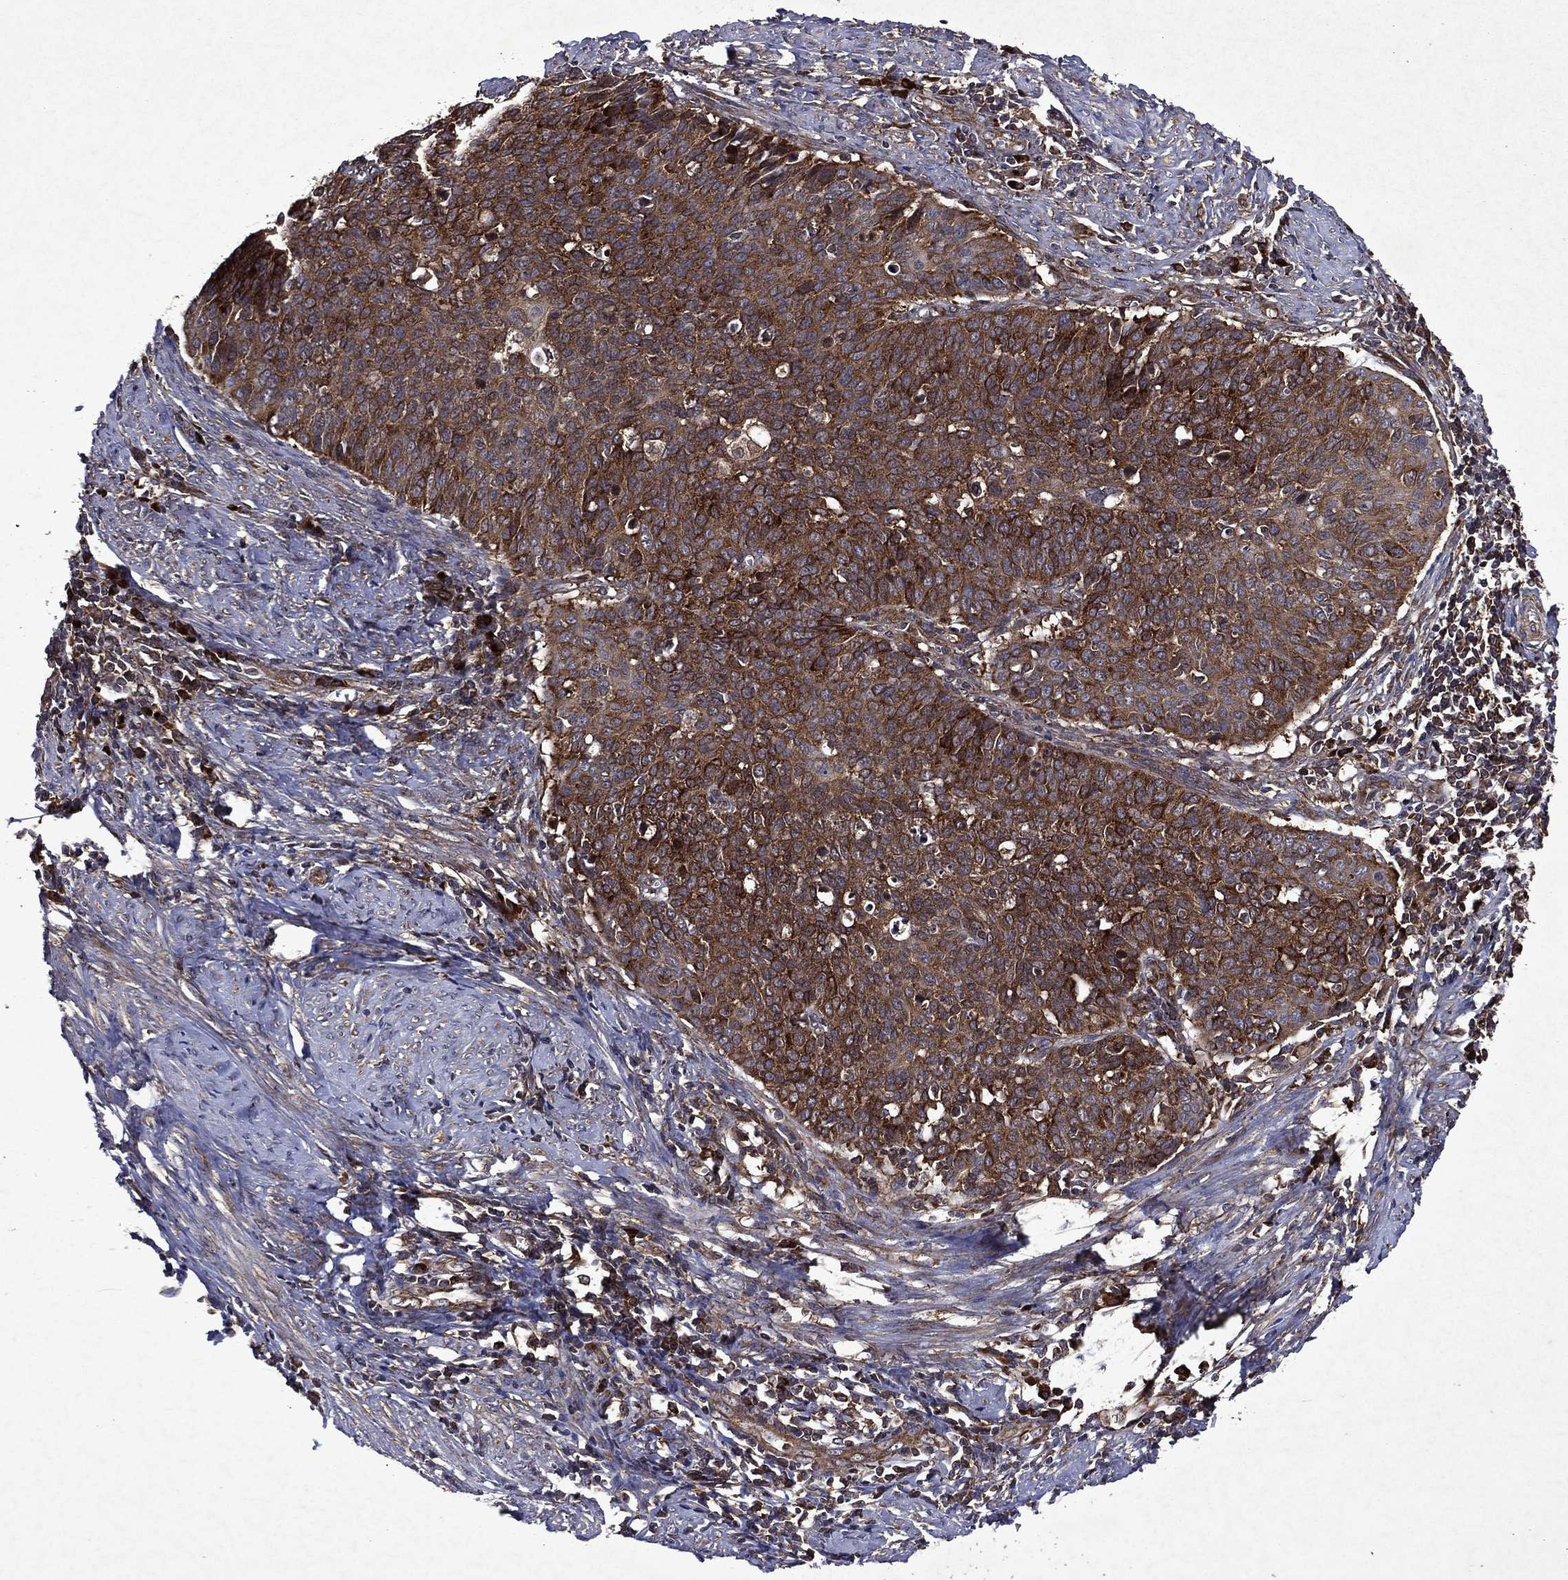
{"staining": {"intensity": "strong", "quantity": ">75%", "location": "cytoplasmic/membranous"}, "tissue": "cervical cancer", "cell_type": "Tumor cells", "image_type": "cancer", "snomed": [{"axis": "morphology", "description": "Normal tissue, NOS"}, {"axis": "morphology", "description": "Squamous cell carcinoma, NOS"}, {"axis": "topography", "description": "Cervix"}], "caption": "A histopathology image of human cervical cancer (squamous cell carcinoma) stained for a protein displays strong cytoplasmic/membranous brown staining in tumor cells. The staining is performed using DAB (3,3'-diaminobenzidine) brown chromogen to label protein expression. The nuclei are counter-stained blue using hematoxylin.", "gene": "EIF2B4", "patient": {"sex": "female", "age": 39}}